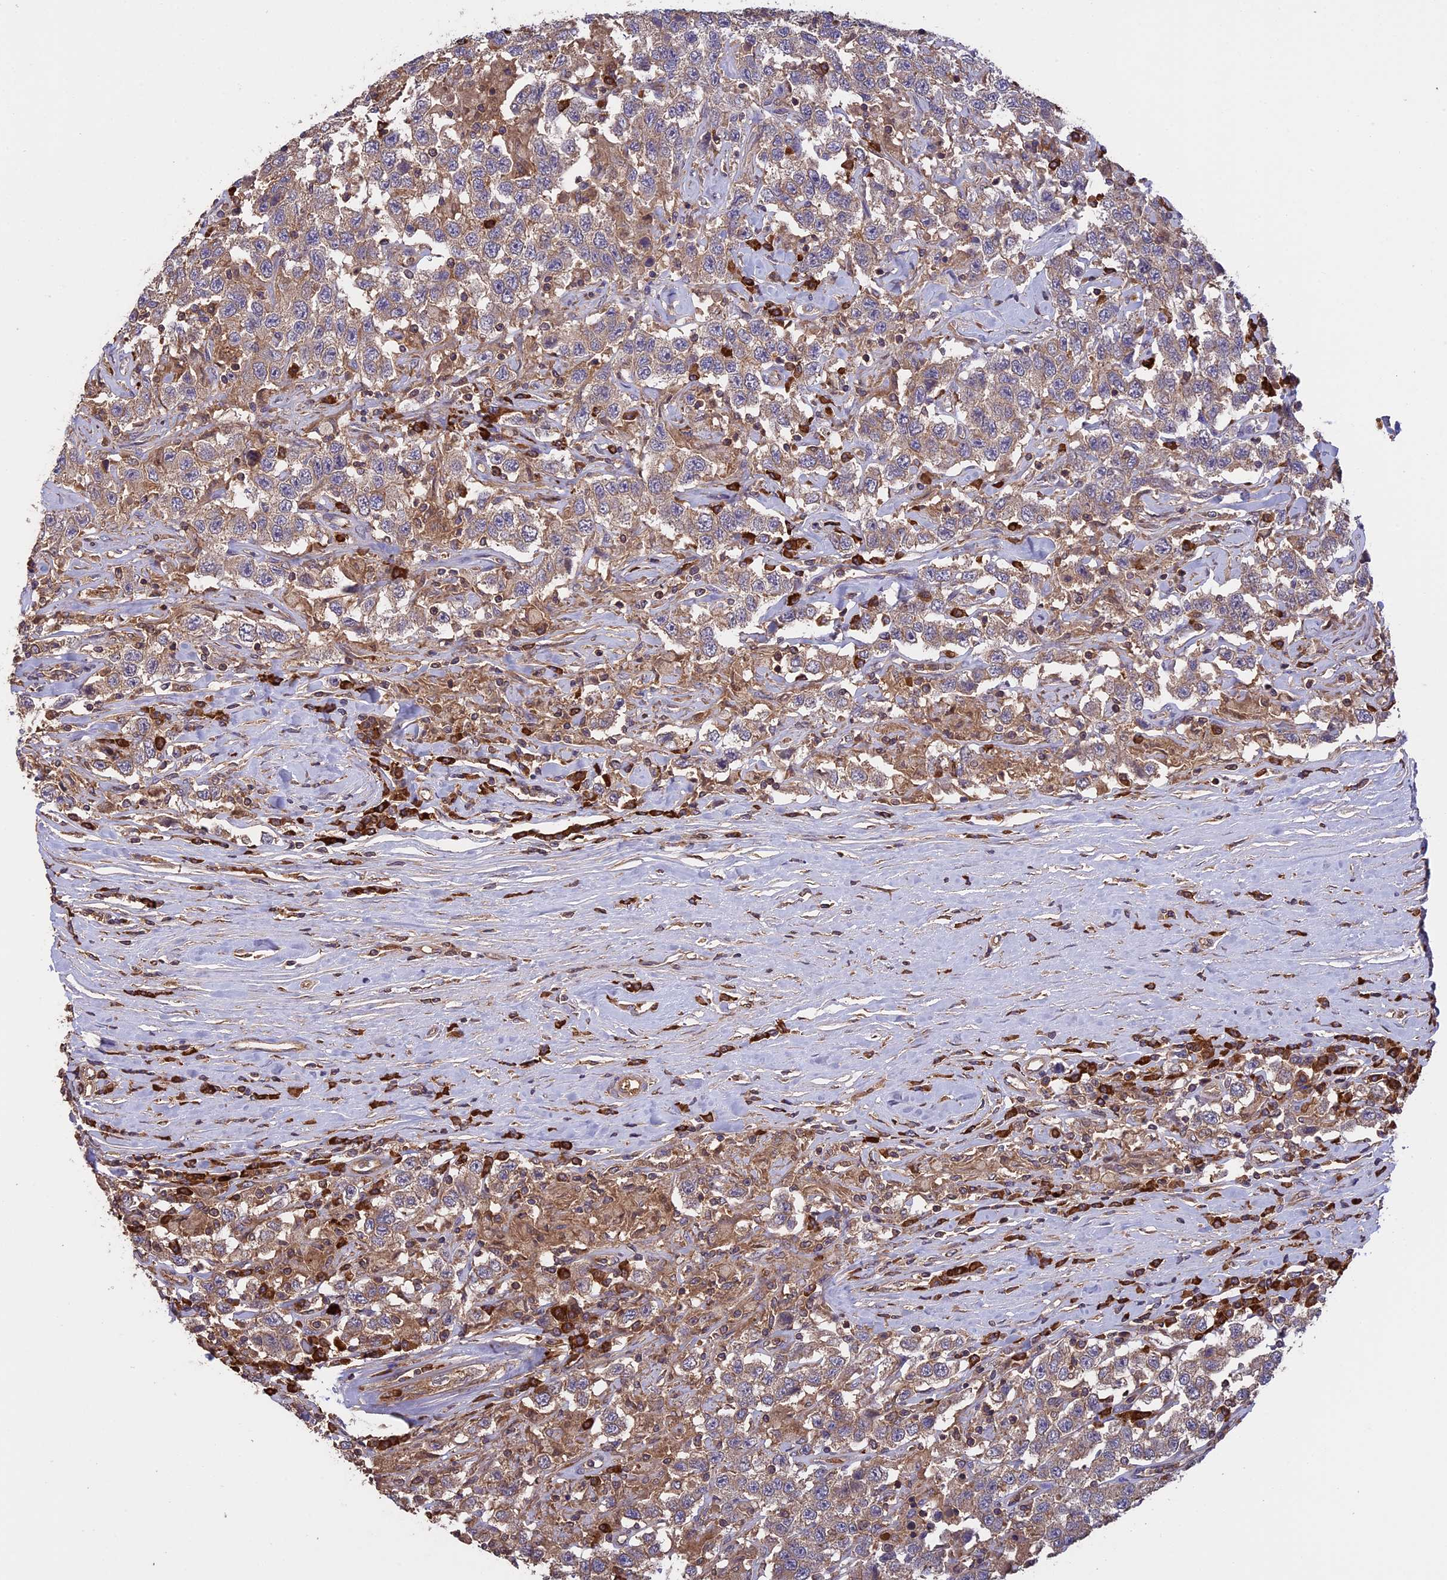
{"staining": {"intensity": "weak", "quantity": "25%-75%", "location": "cytoplasmic/membranous"}, "tissue": "testis cancer", "cell_type": "Tumor cells", "image_type": "cancer", "snomed": [{"axis": "morphology", "description": "Seminoma, NOS"}, {"axis": "topography", "description": "Testis"}], "caption": "Testis cancer (seminoma) stained with a protein marker exhibits weak staining in tumor cells.", "gene": "GAS8", "patient": {"sex": "male", "age": 41}}